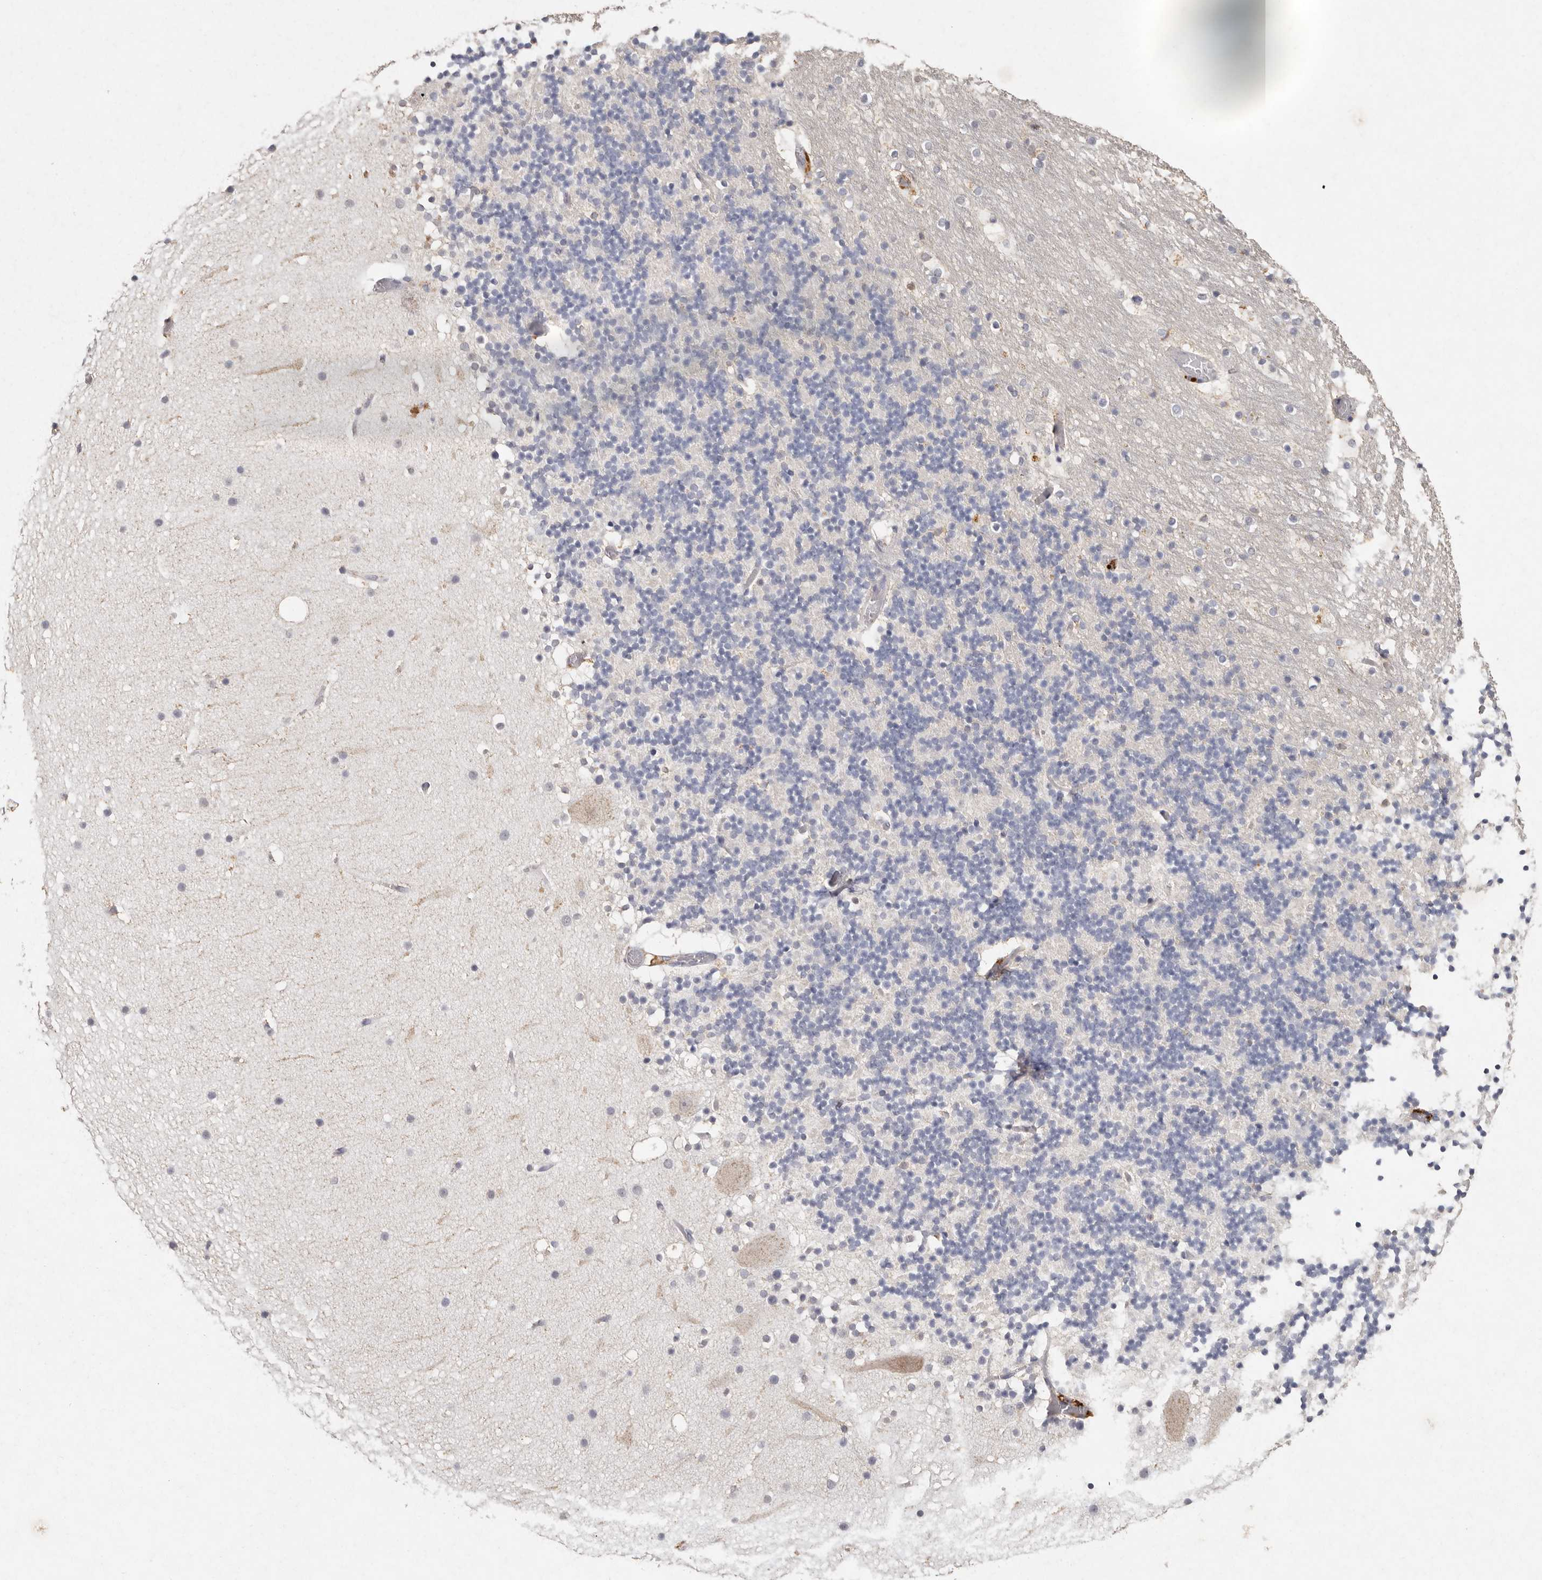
{"staining": {"intensity": "negative", "quantity": "none", "location": "none"}, "tissue": "cerebellum", "cell_type": "Cells in granular layer", "image_type": "normal", "snomed": [{"axis": "morphology", "description": "Normal tissue, NOS"}, {"axis": "topography", "description": "Cerebellum"}], "caption": "Immunohistochemistry photomicrograph of unremarkable cerebellum: human cerebellum stained with DAB (3,3'-diaminobenzidine) reveals no significant protein positivity in cells in granular layer. (Immunohistochemistry (ihc), brightfield microscopy, high magnification).", "gene": "FAM185A", "patient": {"sex": "male", "age": 57}}